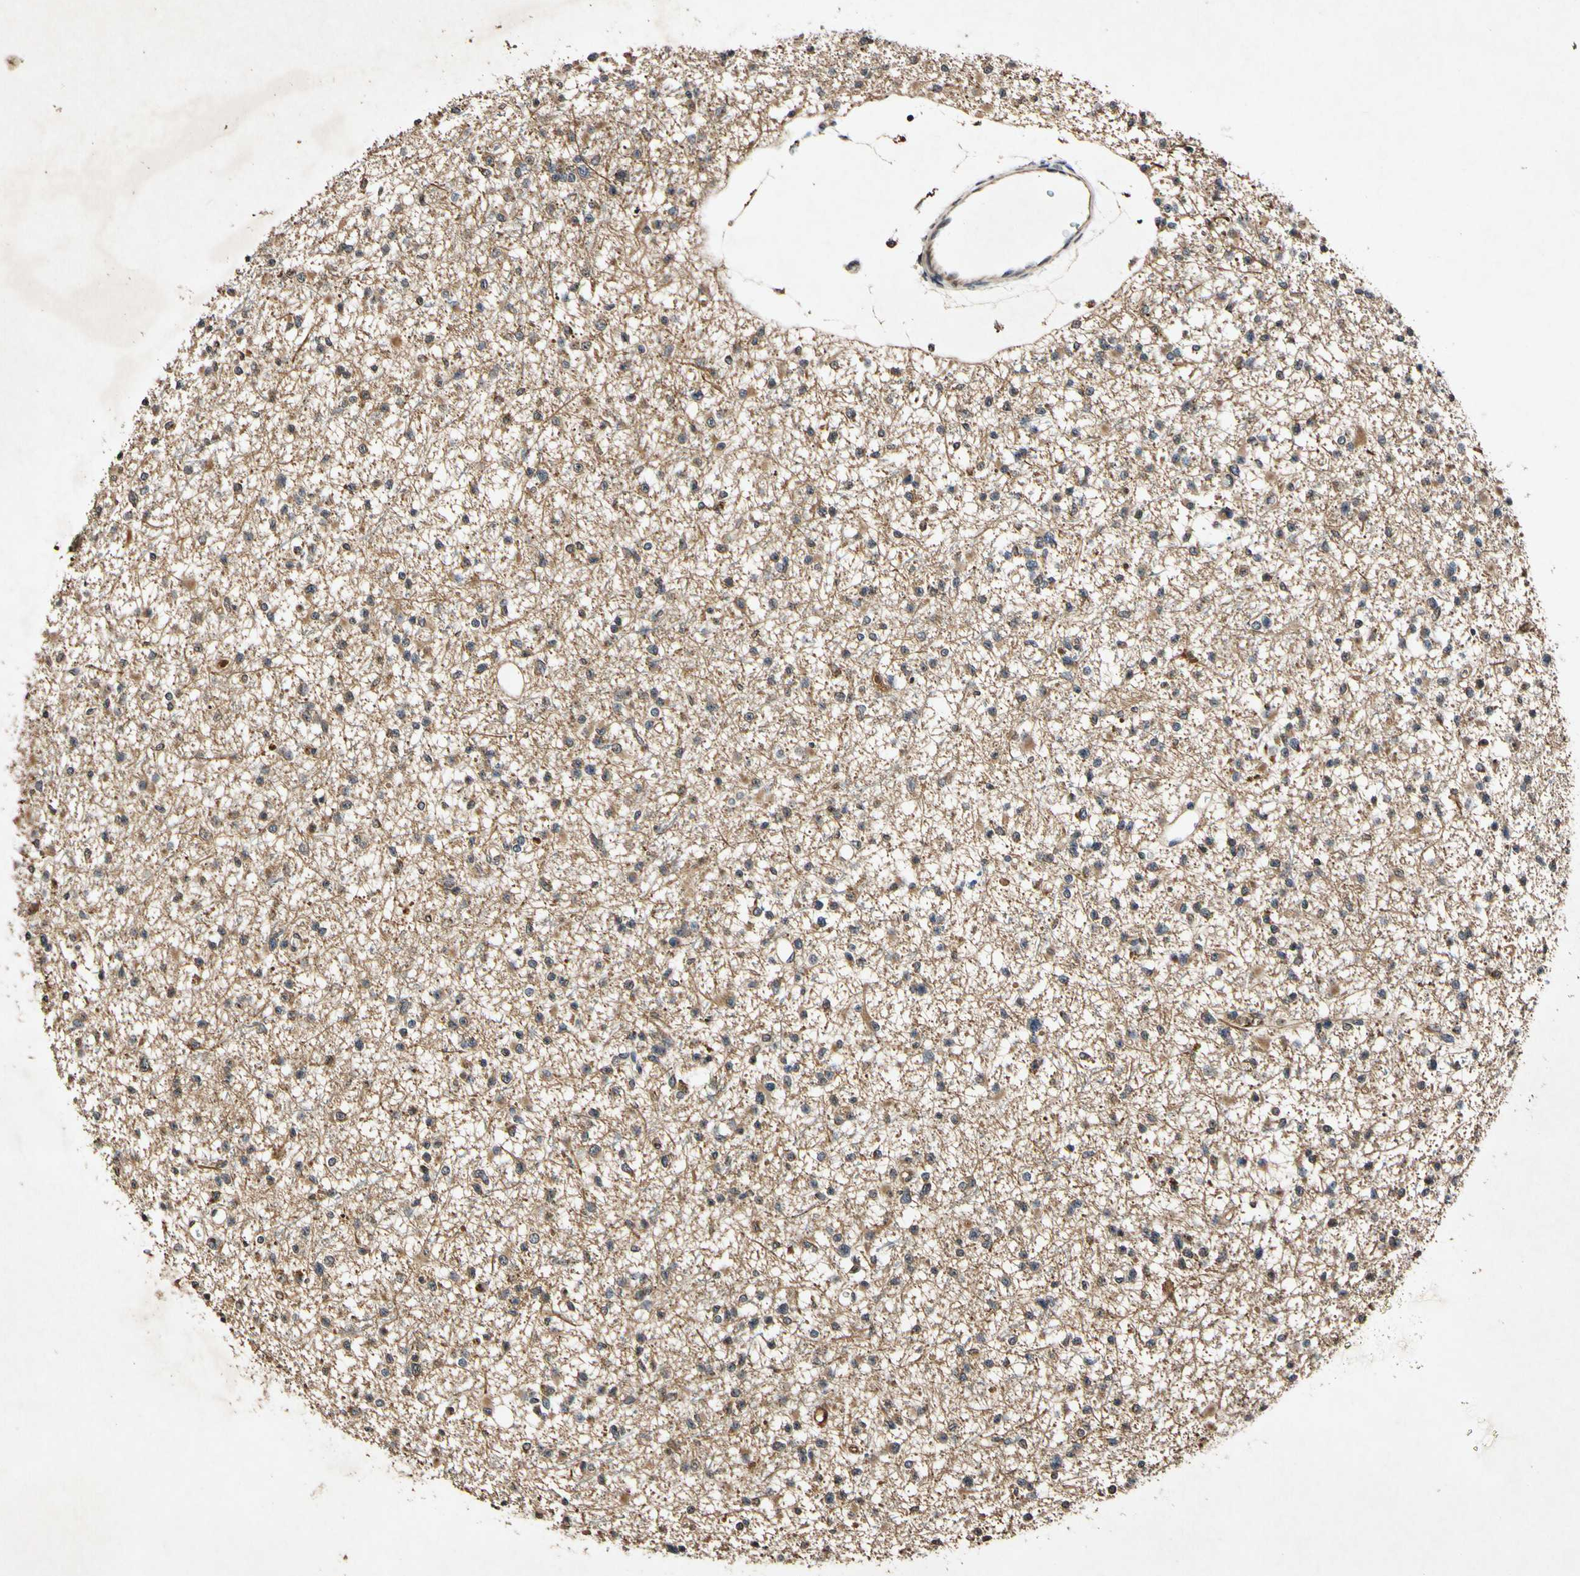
{"staining": {"intensity": "moderate", "quantity": ">75%", "location": "cytoplasmic/membranous"}, "tissue": "glioma", "cell_type": "Tumor cells", "image_type": "cancer", "snomed": [{"axis": "morphology", "description": "Glioma, malignant, Low grade"}, {"axis": "topography", "description": "Brain"}], "caption": "Glioma stained for a protein (brown) shows moderate cytoplasmic/membranous positive expression in approximately >75% of tumor cells.", "gene": "PLAT", "patient": {"sex": "female", "age": 22}}